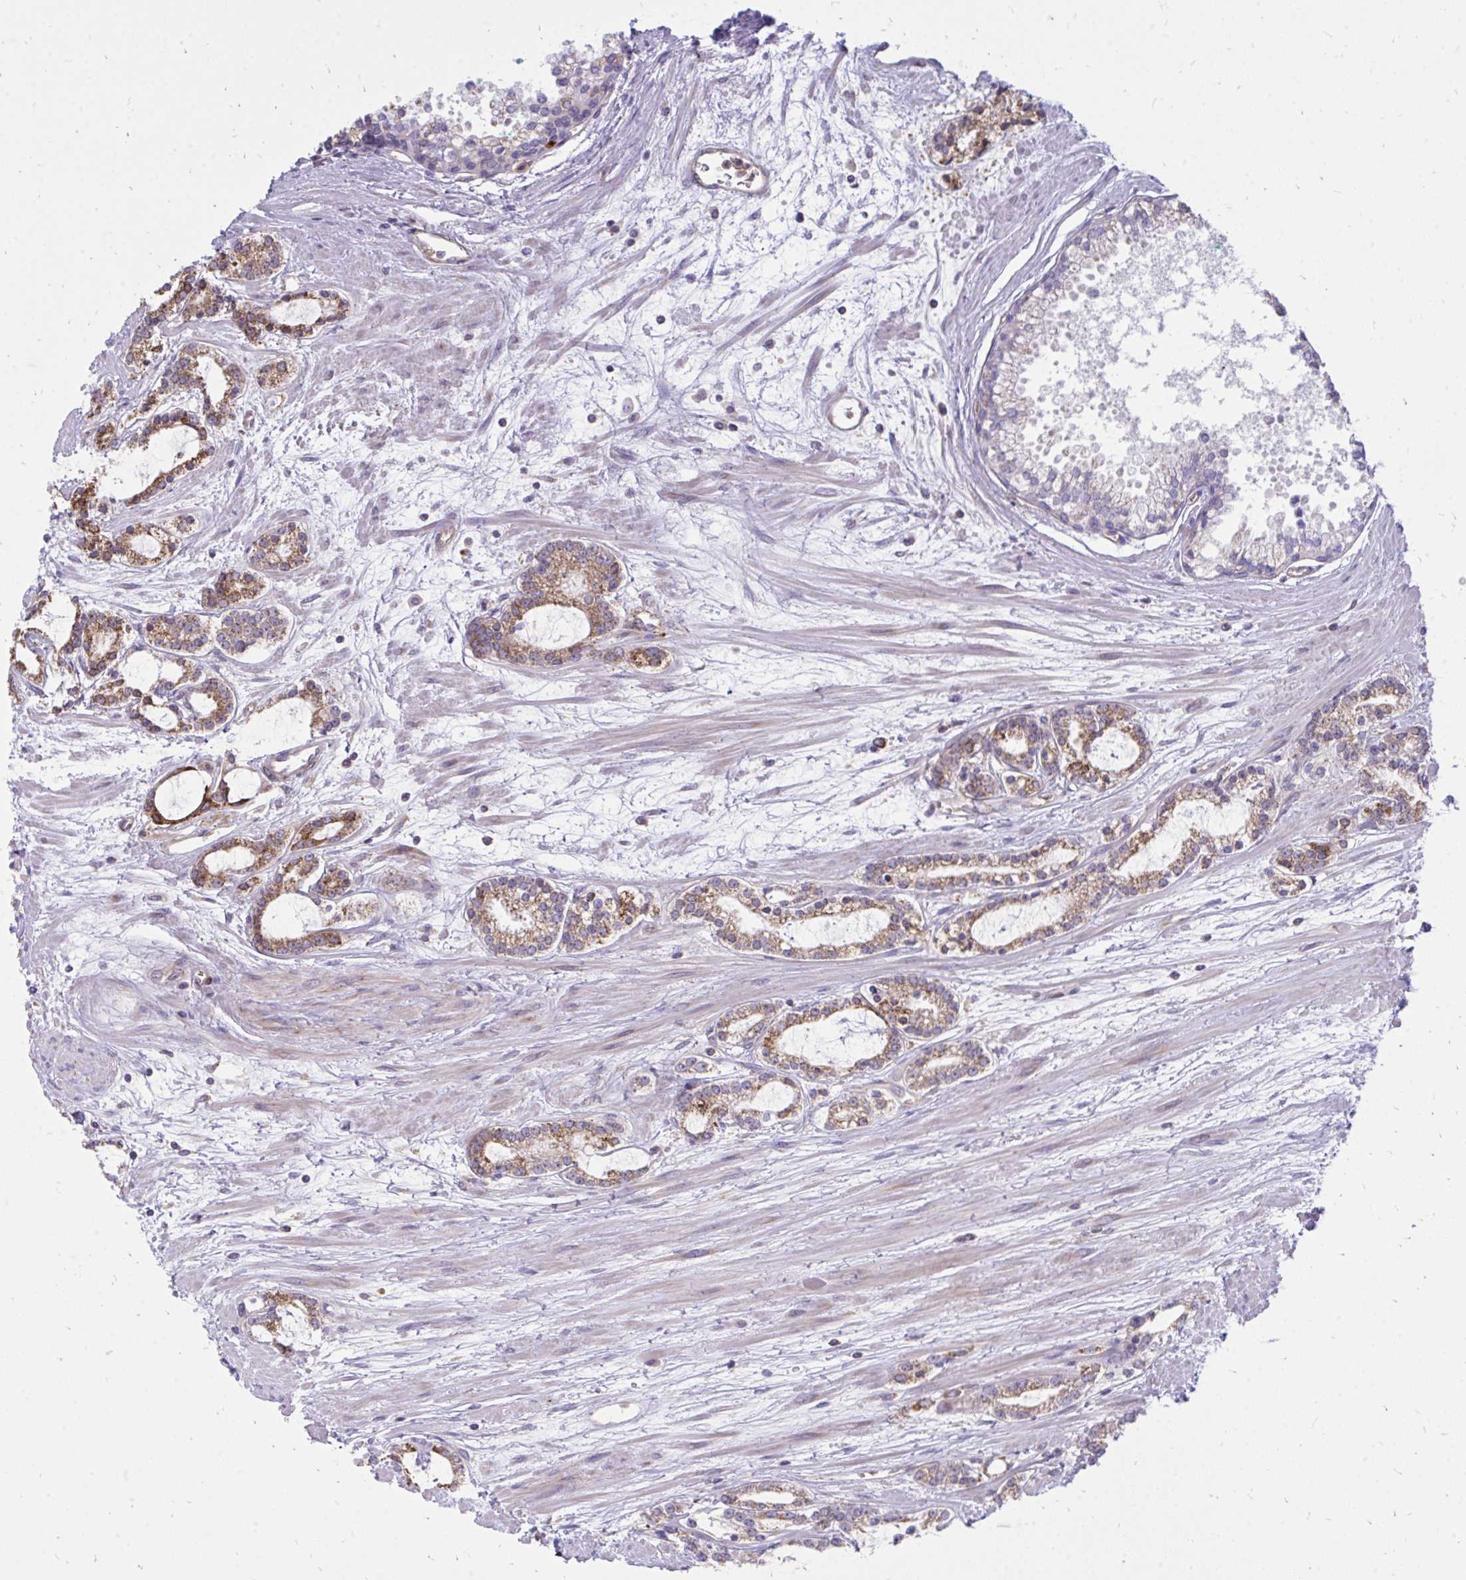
{"staining": {"intensity": "moderate", "quantity": ">75%", "location": "cytoplasmic/membranous"}, "tissue": "prostate cancer", "cell_type": "Tumor cells", "image_type": "cancer", "snomed": [{"axis": "morphology", "description": "Adenocarcinoma, Medium grade"}, {"axis": "topography", "description": "Prostate"}], "caption": "IHC micrograph of prostate cancer (medium-grade adenocarcinoma) stained for a protein (brown), which shows medium levels of moderate cytoplasmic/membranous expression in about >75% of tumor cells.", "gene": "ASAP1", "patient": {"sex": "male", "age": 57}}